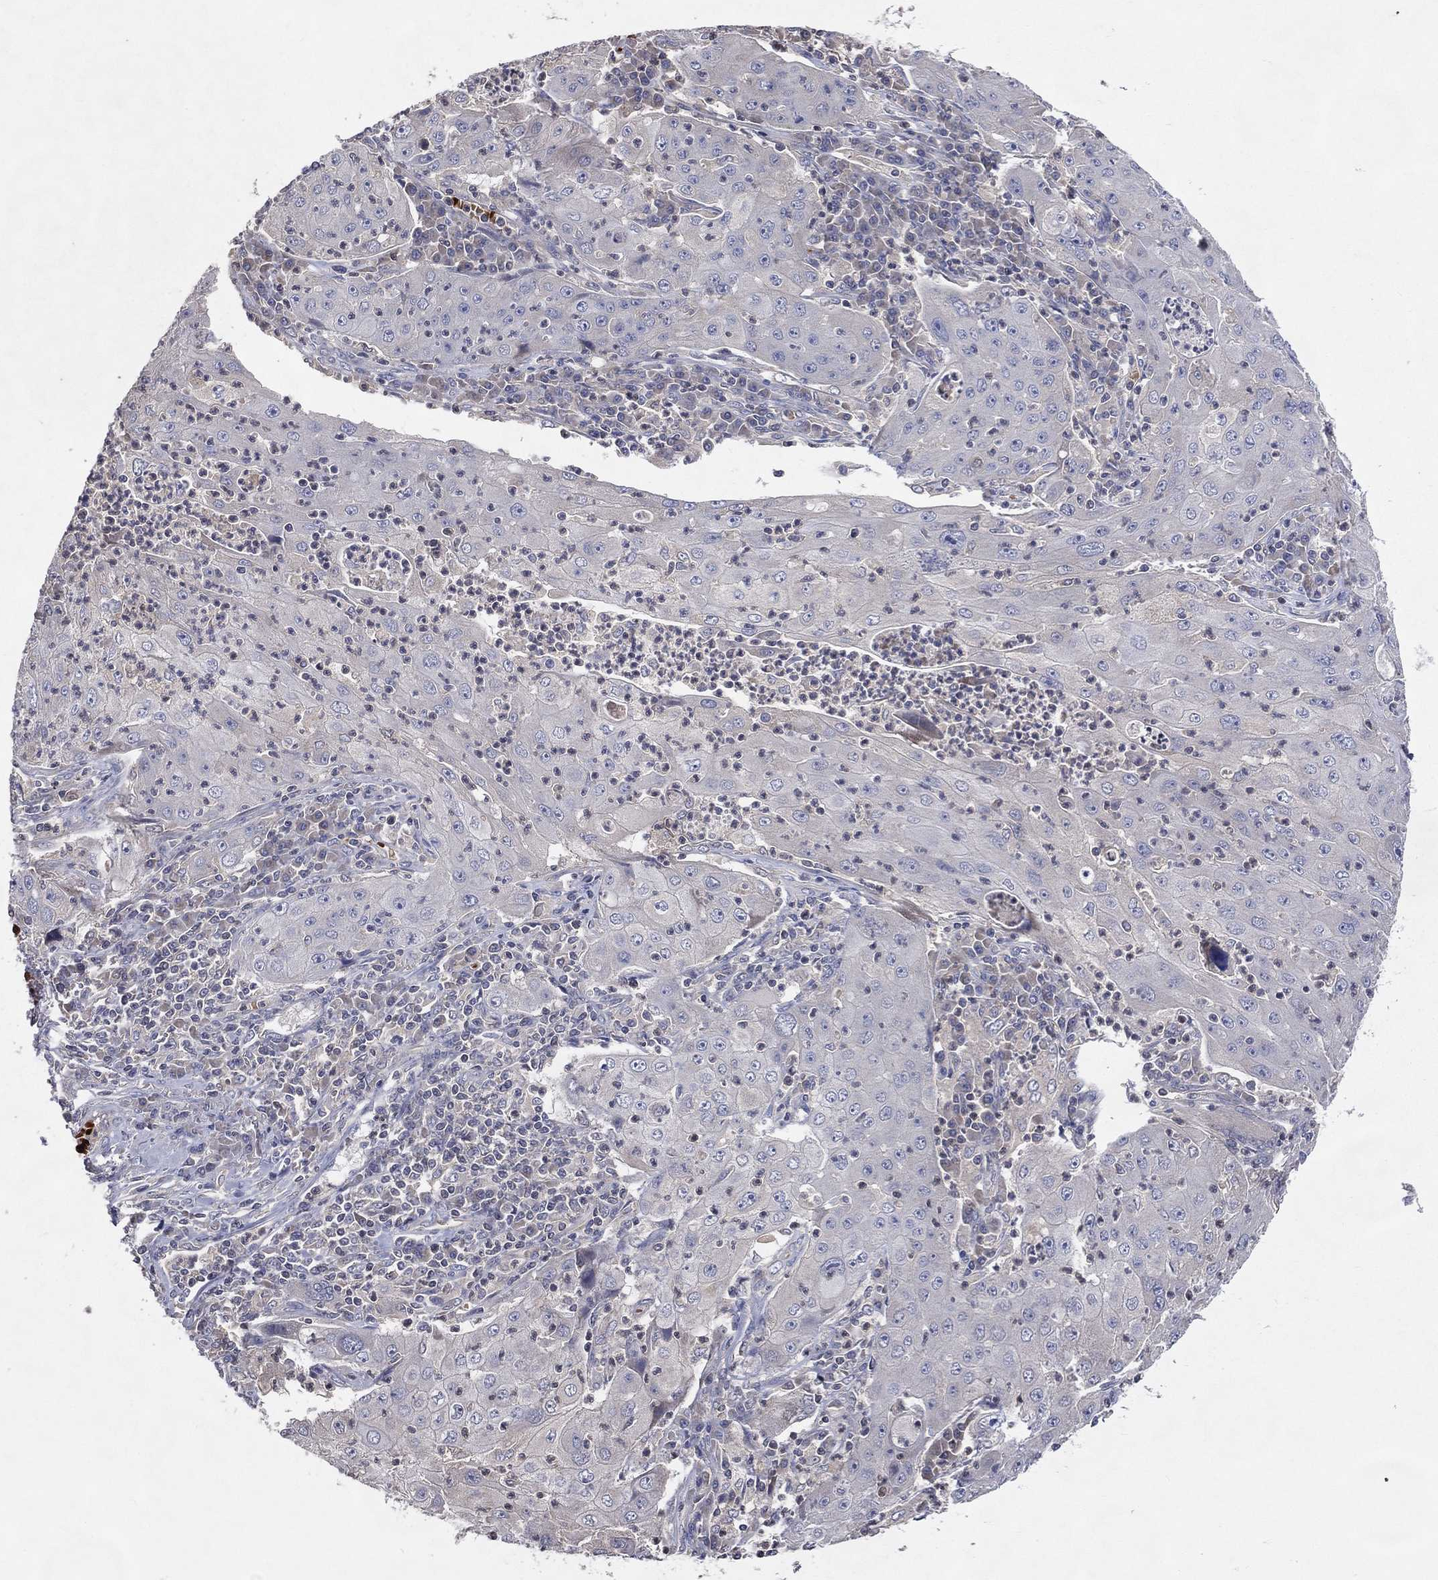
{"staining": {"intensity": "negative", "quantity": "none", "location": "none"}, "tissue": "lung cancer", "cell_type": "Tumor cells", "image_type": "cancer", "snomed": [{"axis": "morphology", "description": "Squamous cell carcinoma, NOS"}, {"axis": "topography", "description": "Lung"}], "caption": "High power microscopy histopathology image of an immunohistochemistry histopathology image of lung cancer, revealing no significant positivity in tumor cells.", "gene": "DNAH7", "patient": {"sex": "female", "age": 59}}